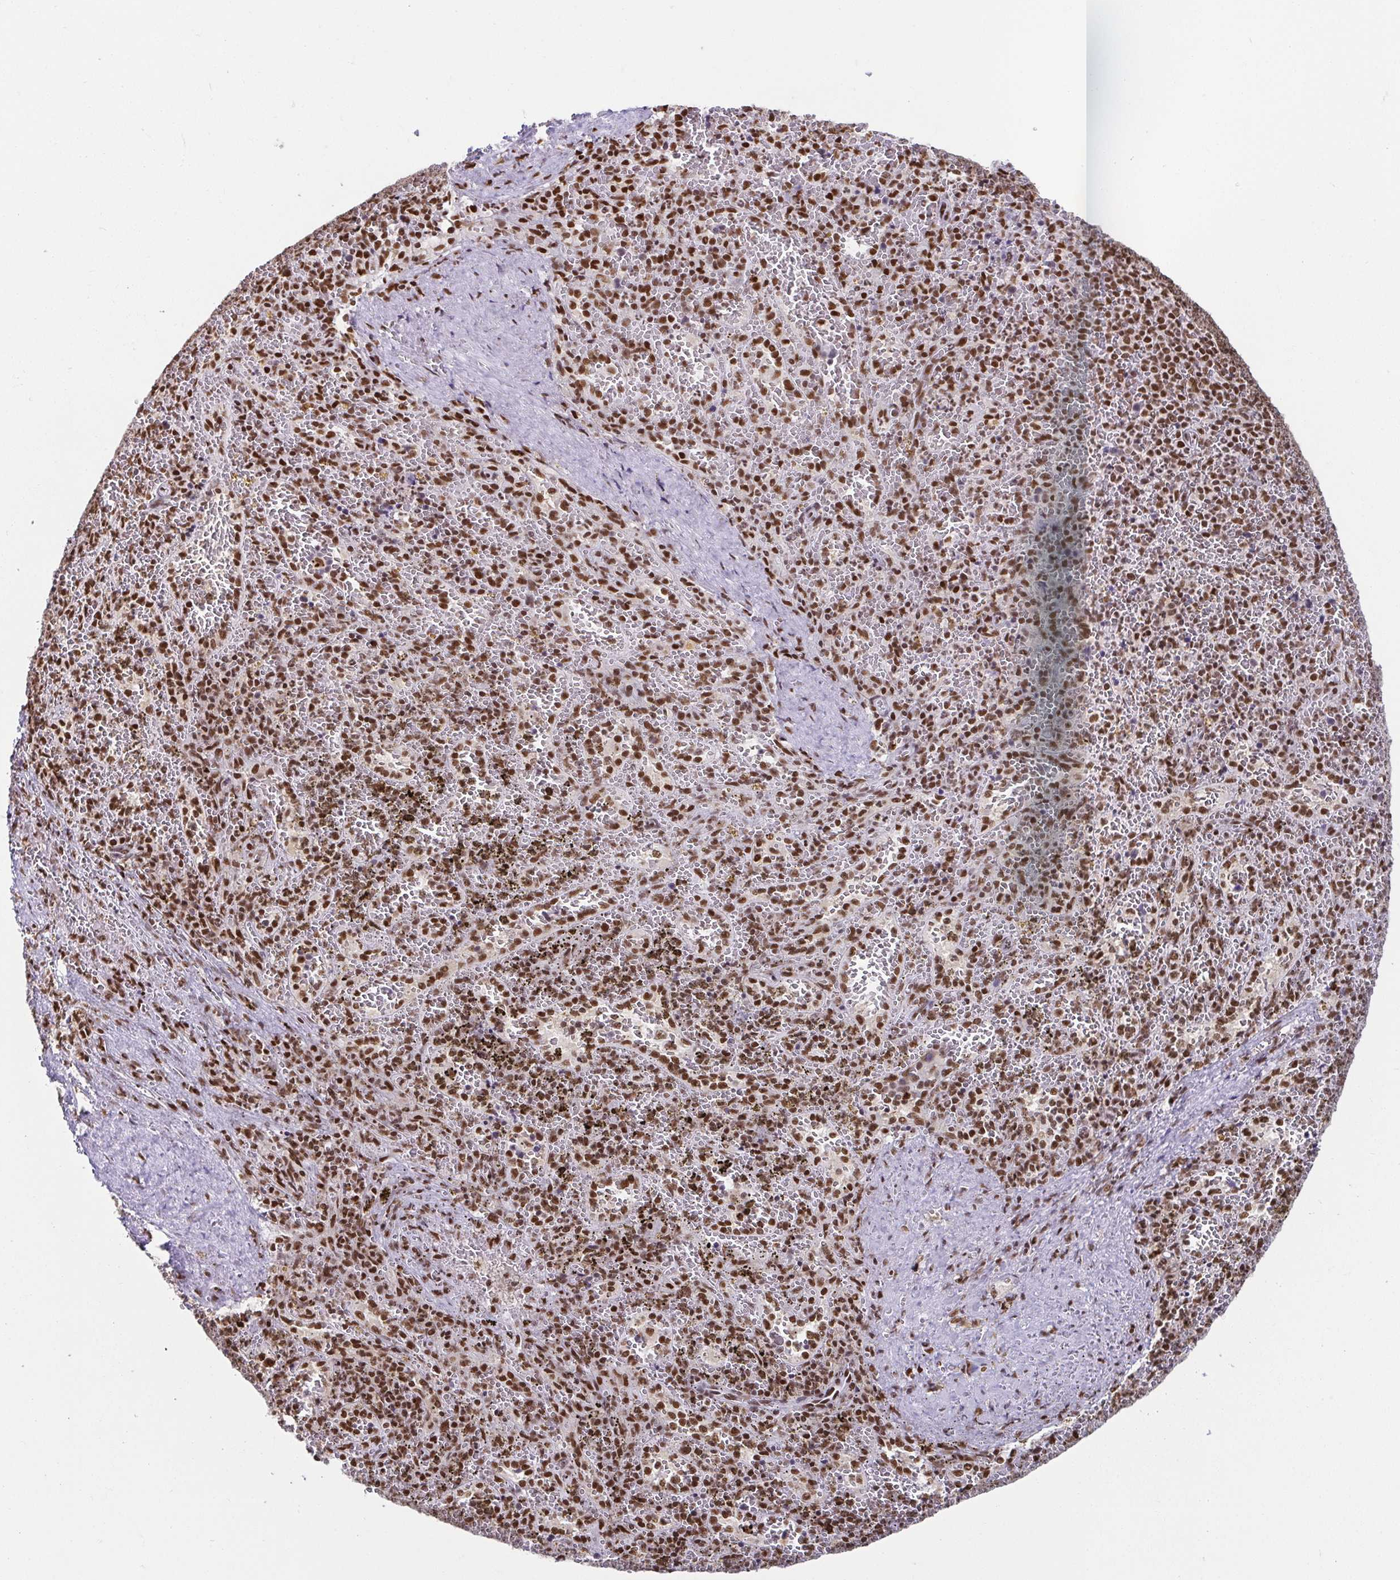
{"staining": {"intensity": "strong", "quantity": "25%-75%", "location": "nuclear"}, "tissue": "spleen", "cell_type": "Cells in red pulp", "image_type": "normal", "snomed": [{"axis": "morphology", "description": "Normal tissue, NOS"}, {"axis": "topography", "description": "Spleen"}], "caption": "Normal spleen shows strong nuclear staining in approximately 25%-75% of cells in red pulp Nuclei are stained in blue..", "gene": "EWSR1", "patient": {"sex": "female", "age": 50}}